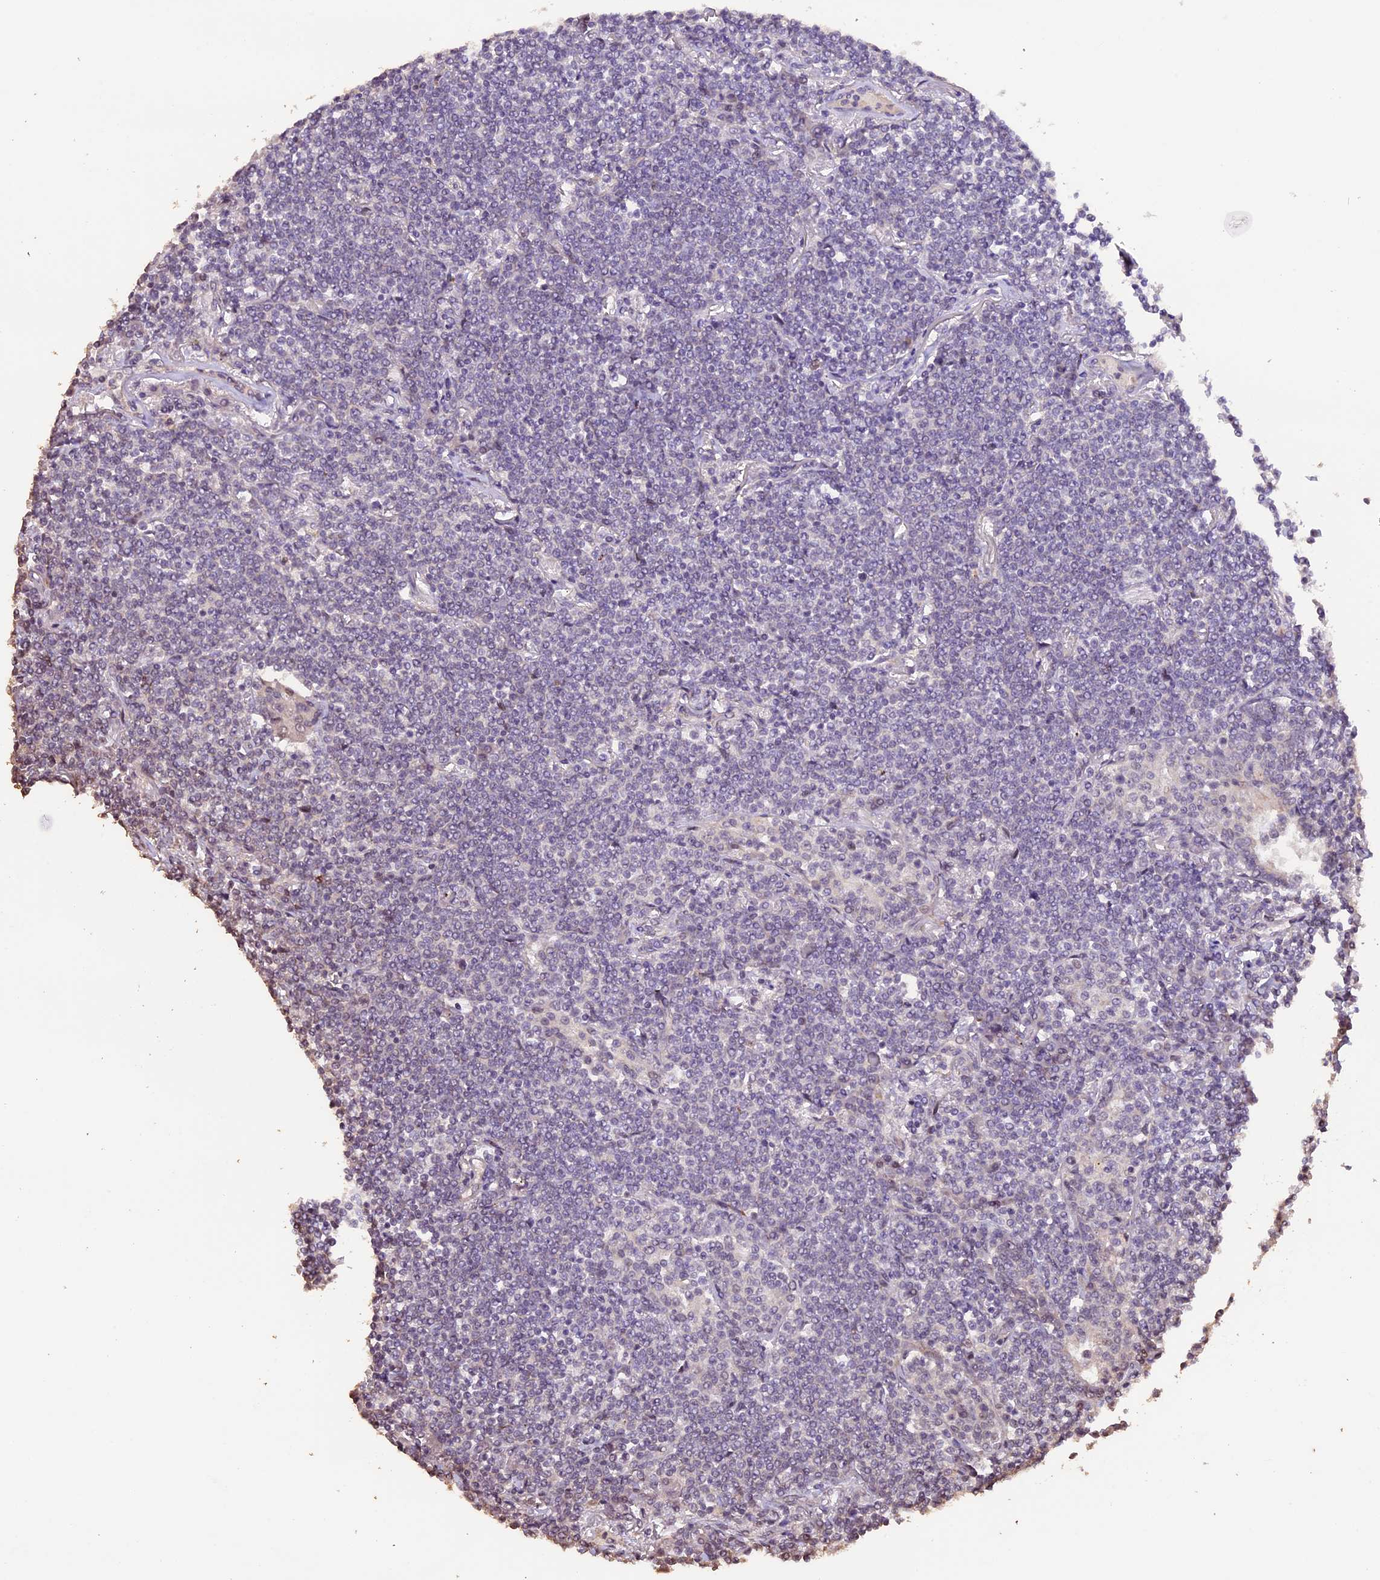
{"staining": {"intensity": "negative", "quantity": "none", "location": "none"}, "tissue": "lymphoma", "cell_type": "Tumor cells", "image_type": "cancer", "snomed": [{"axis": "morphology", "description": "Malignant lymphoma, non-Hodgkin's type, Low grade"}, {"axis": "topography", "description": "Lung"}], "caption": "The micrograph reveals no staining of tumor cells in lymphoma.", "gene": "GNB5", "patient": {"sex": "female", "age": 71}}